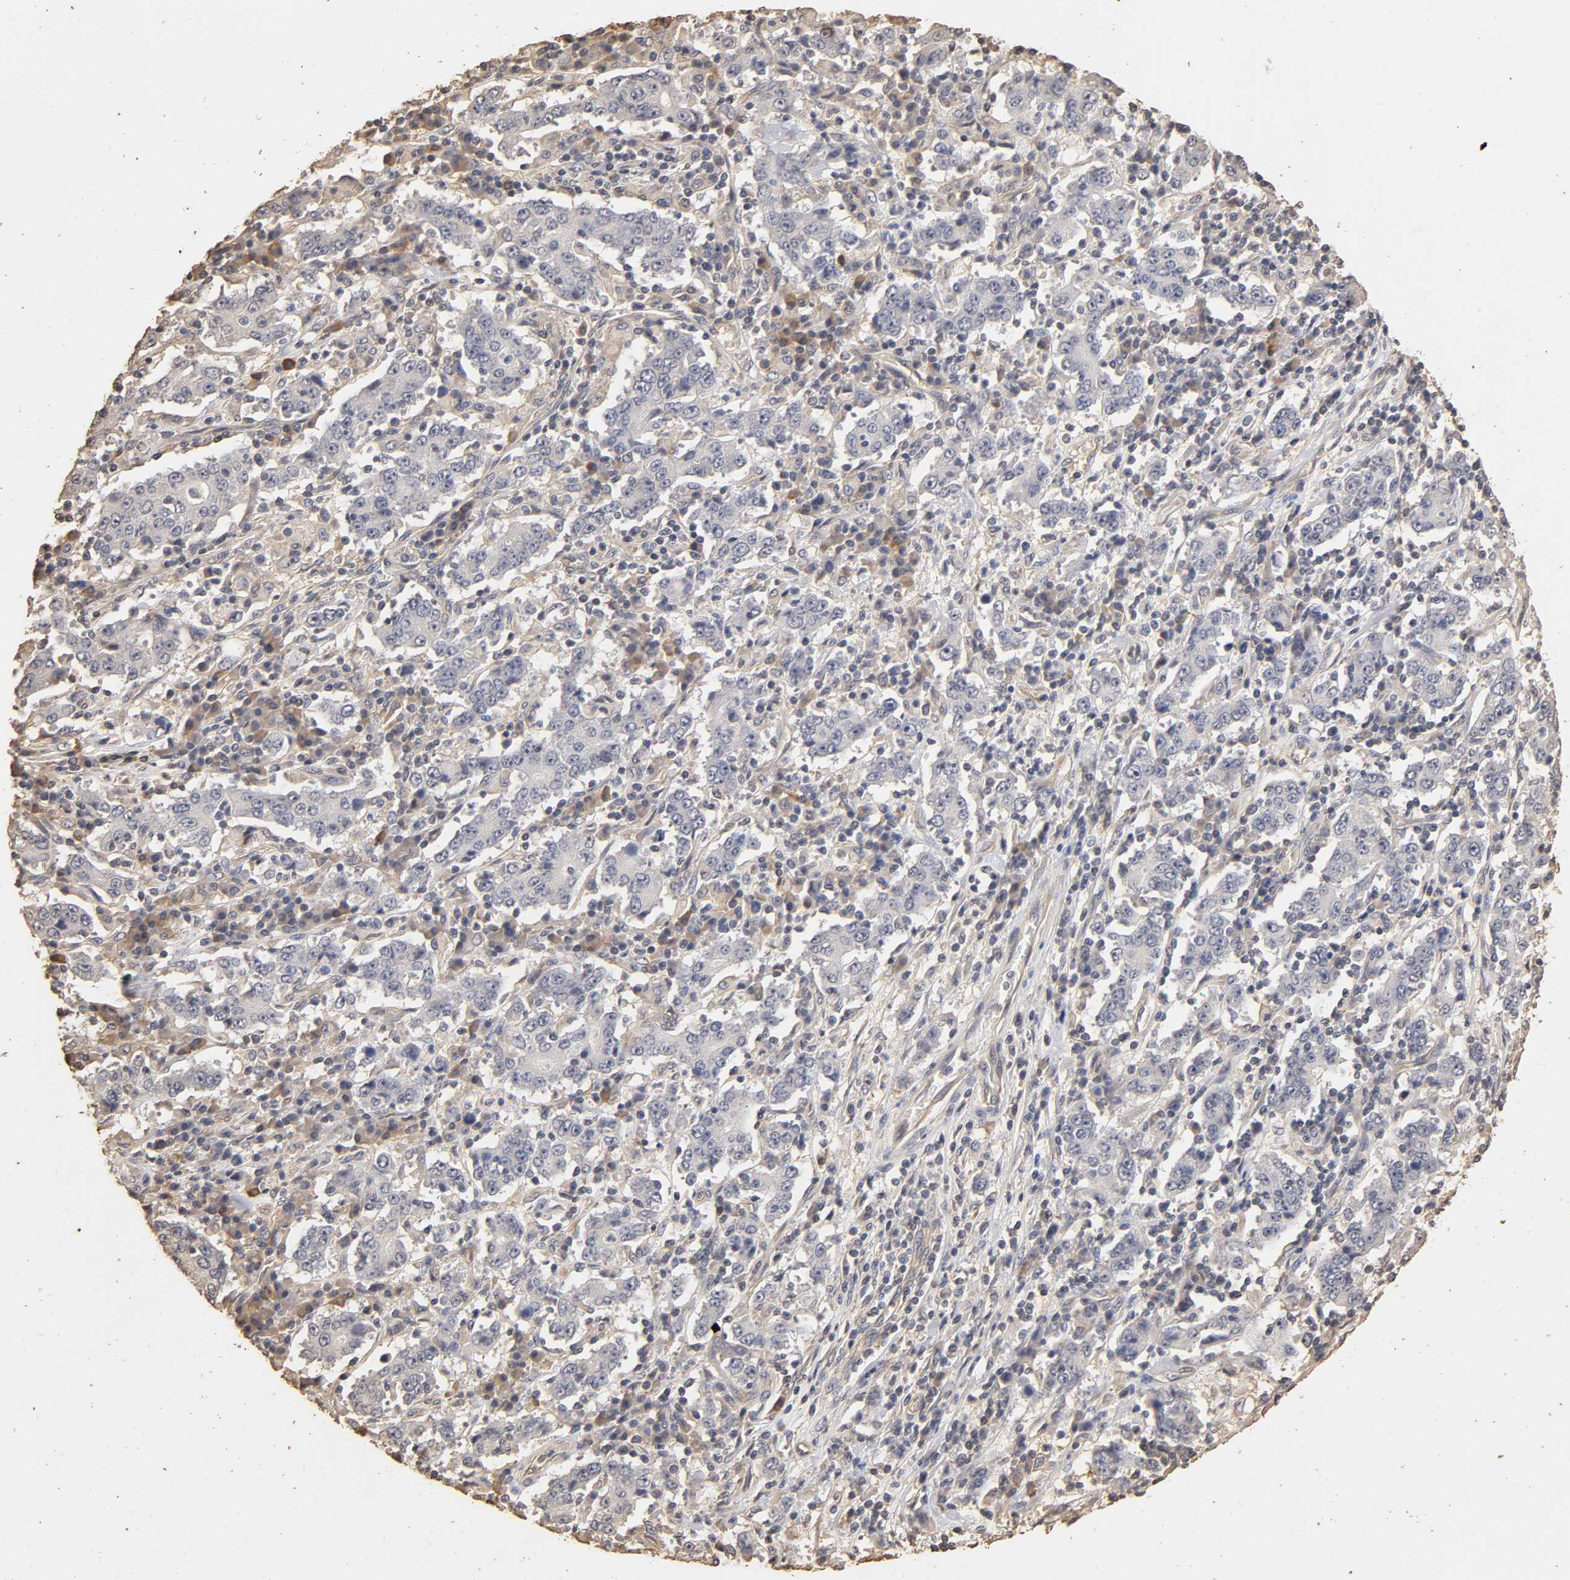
{"staining": {"intensity": "negative", "quantity": "none", "location": "none"}, "tissue": "stomach cancer", "cell_type": "Tumor cells", "image_type": "cancer", "snomed": [{"axis": "morphology", "description": "Normal tissue, NOS"}, {"axis": "morphology", "description": "Adenocarcinoma, NOS"}, {"axis": "topography", "description": "Stomach, upper"}, {"axis": "topography", "description": "Stomach"}], "caption": "This is an IHC photomicrograph of human stomach cancer. There is no positivity in tumor cells.", "gene": "VSIG4", "patient": {"sex": "male", "age": 59}}